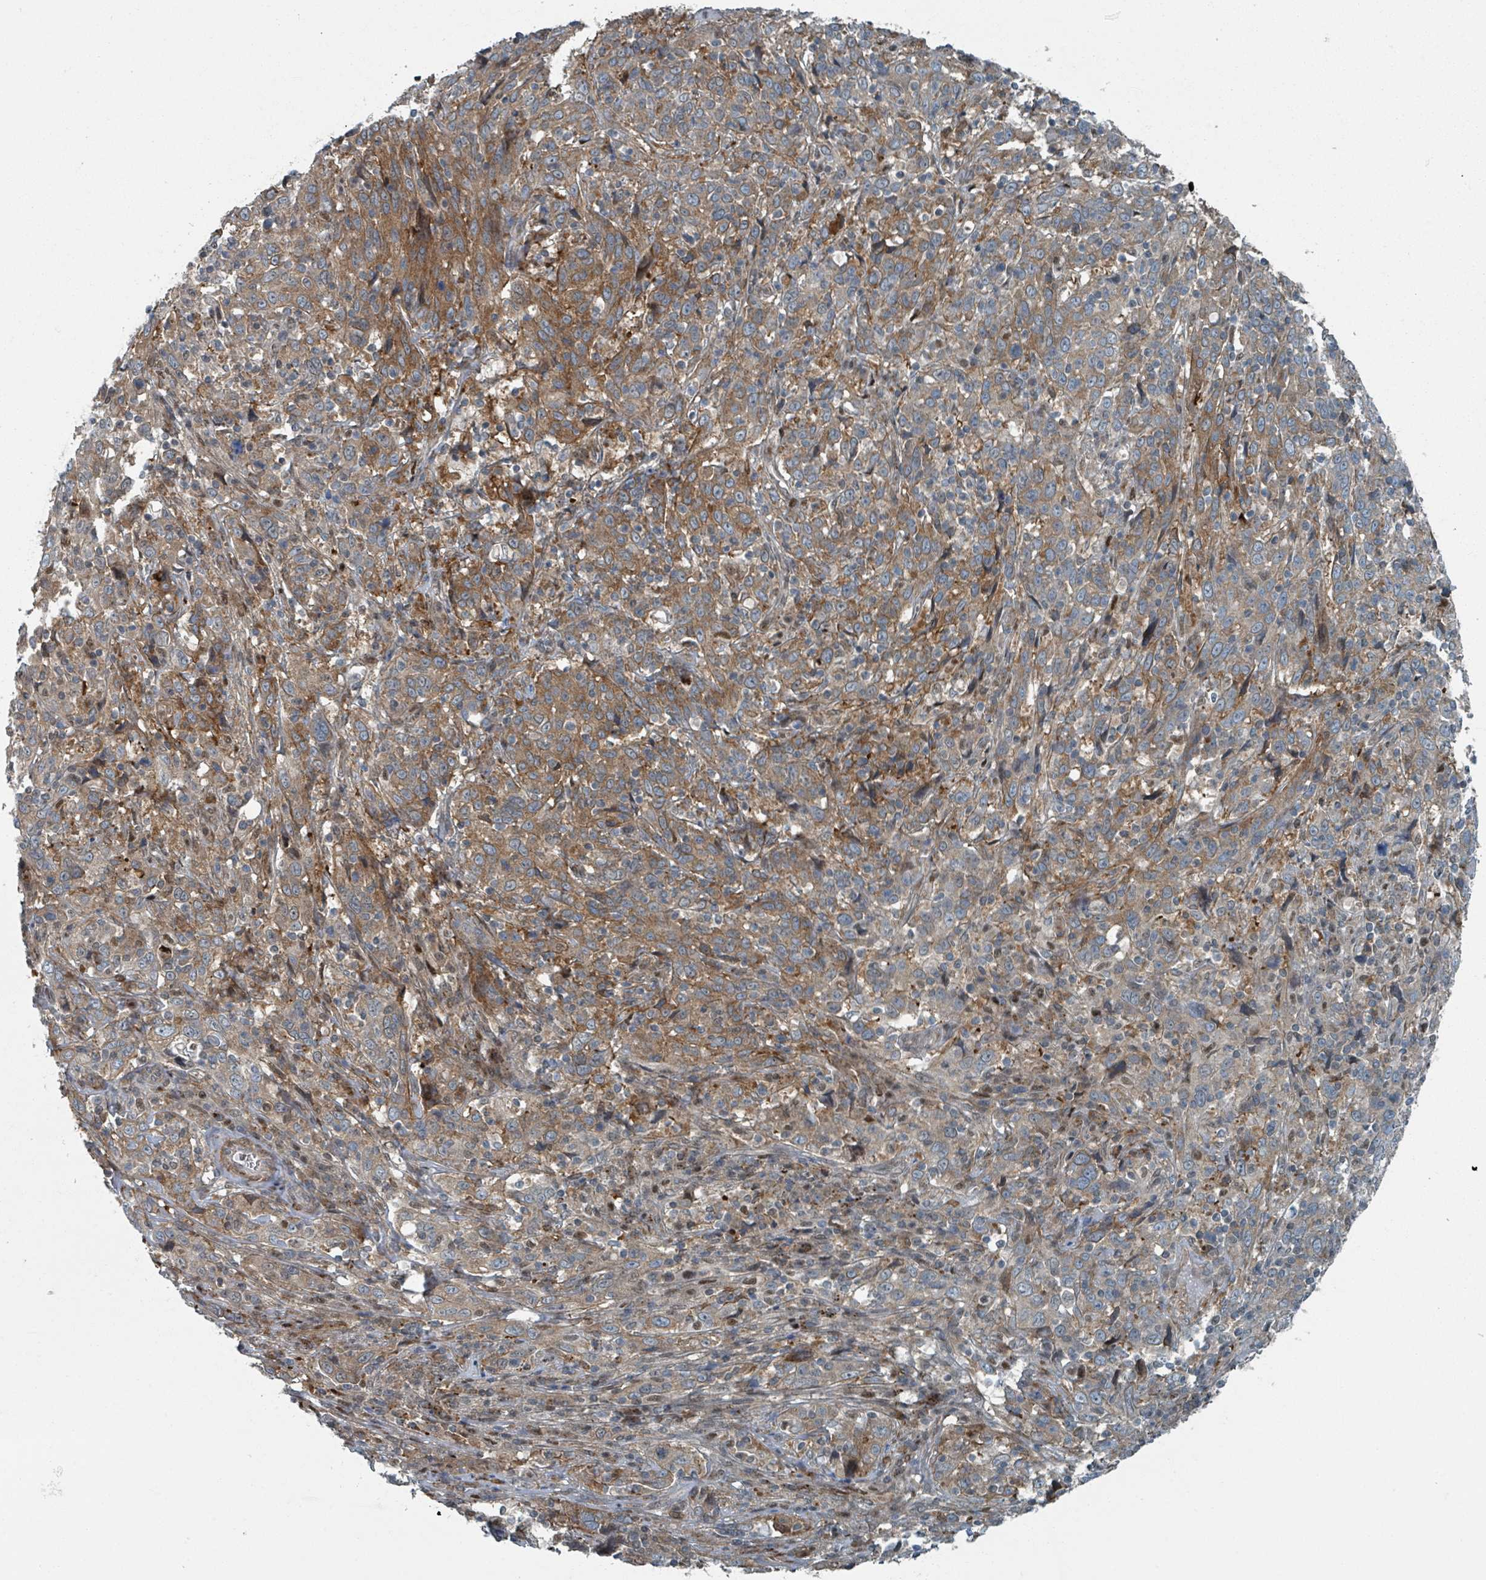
{"staining": {"intensity": "moderate", "quantity": "25%-75%", "location": "cytoplasmic/membranous"}, "tissue": "cervical cancer", "cell_type": "Tumor cells", "image_type": "cancer", "snomed": [{"axis": "morphology", "description": "Squamous cell carcinoma, NOS"}, {"axis": "topography", "description": "Cervix"}], "caption": "Human cervical cancer (squamous cell carcinoma) stained with a protein marker shows moderate staining in tumor cells.", "gene": "RHPN2", "patient": {"sex": "female", "age": 46}}